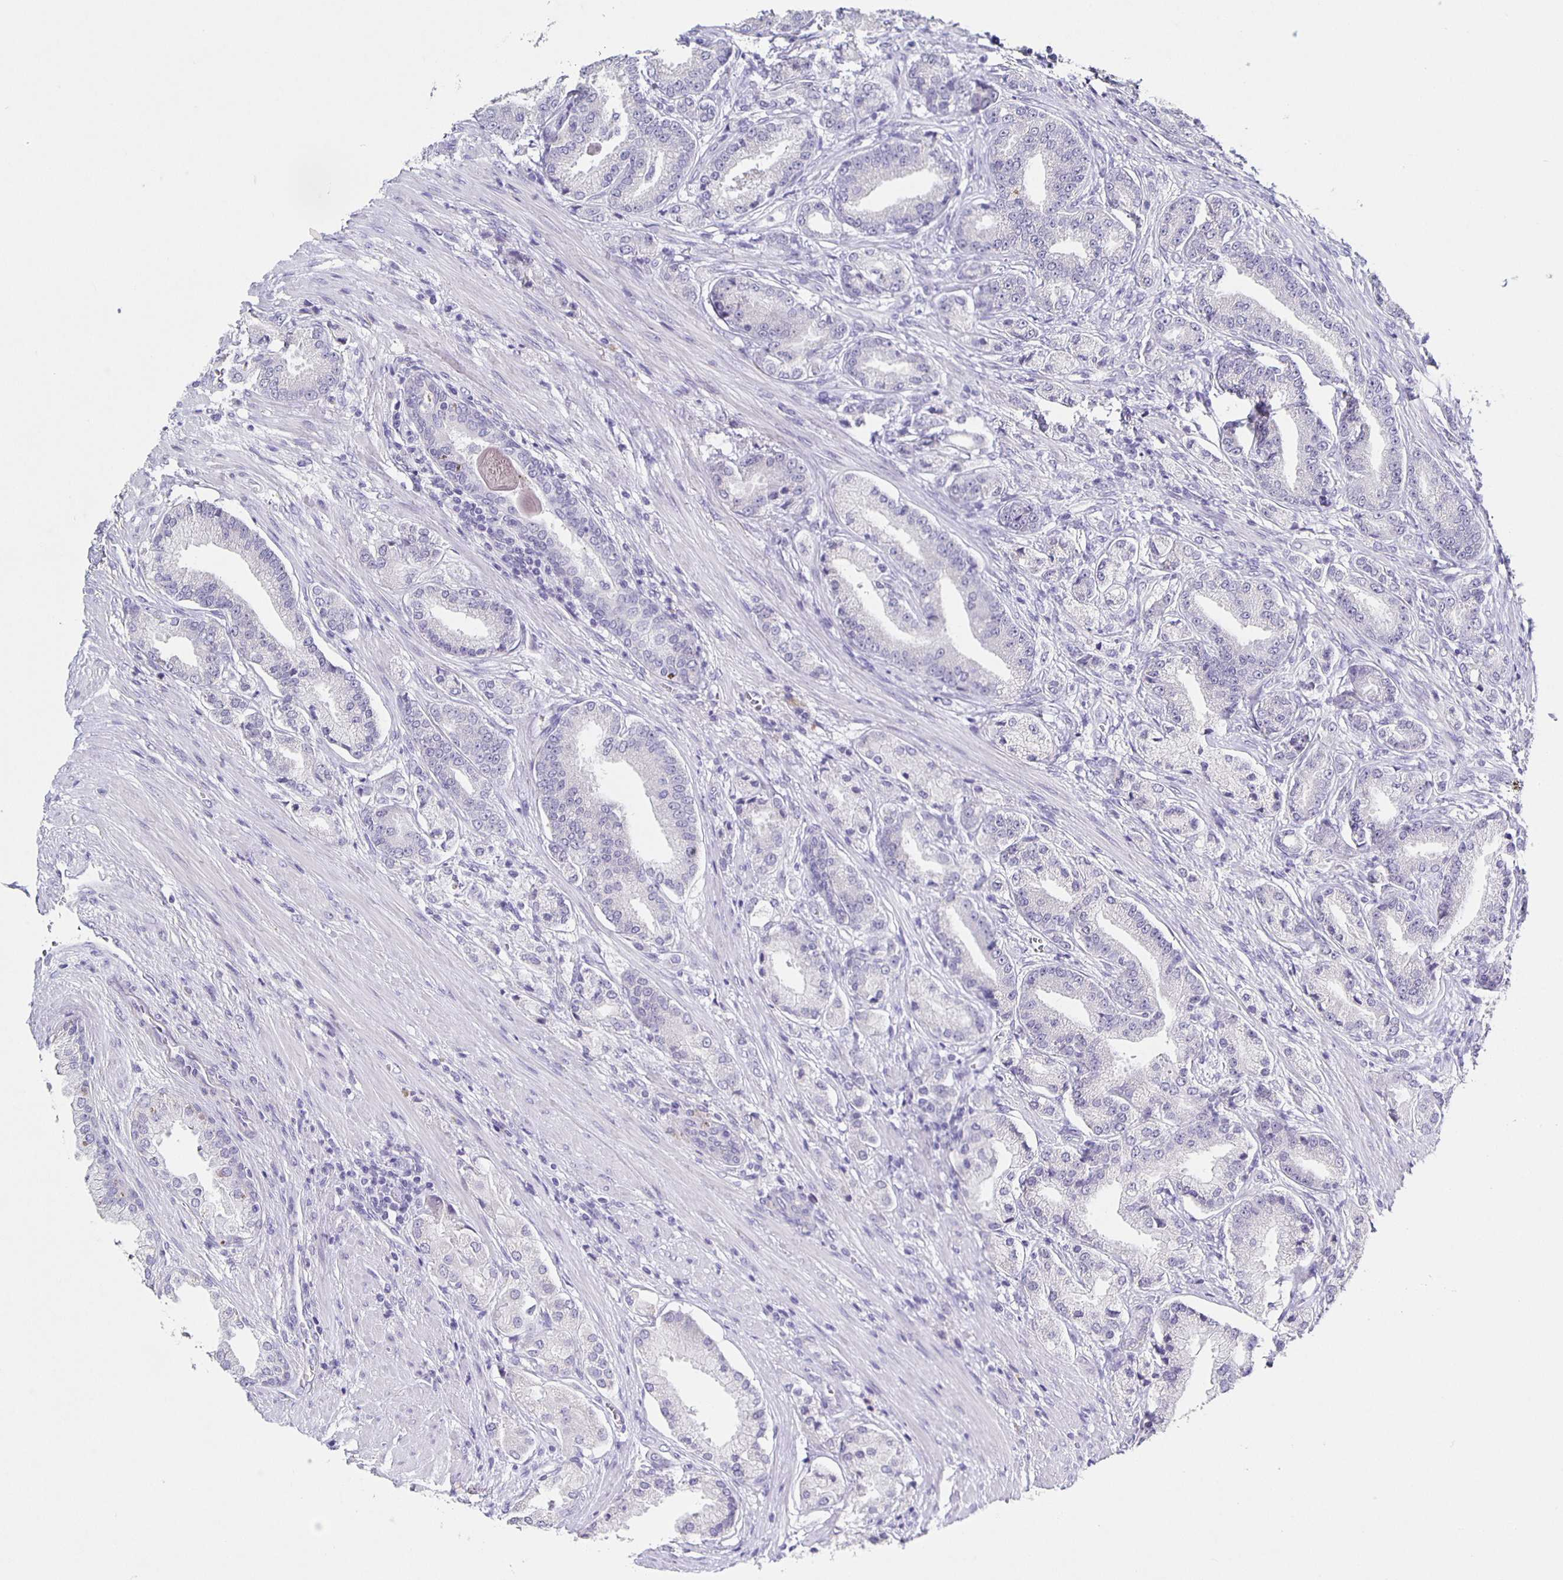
{"staining": {"intensity": "negative", "quantity": "none", "location": "none"}, "tissue": "prostate cancer", "cell_type": "Tumor cells", "image_type": "cancer", "snomed": [{"axis": "morphology", "description": "Adenocarcinoma, High grade"}, {"axis": "topography", "description": "Prostate and seminal vesicle, NOS"}], "caption": "Immunohistochemistry (IHC) micrograph of human prostate cancer (high-grade adenocarcinoma) stained for a protein (brown), which demonstrates no expression in tumor cells.", "gene": "CARNS1", "patient": {"sex": "male", "age": 61}}